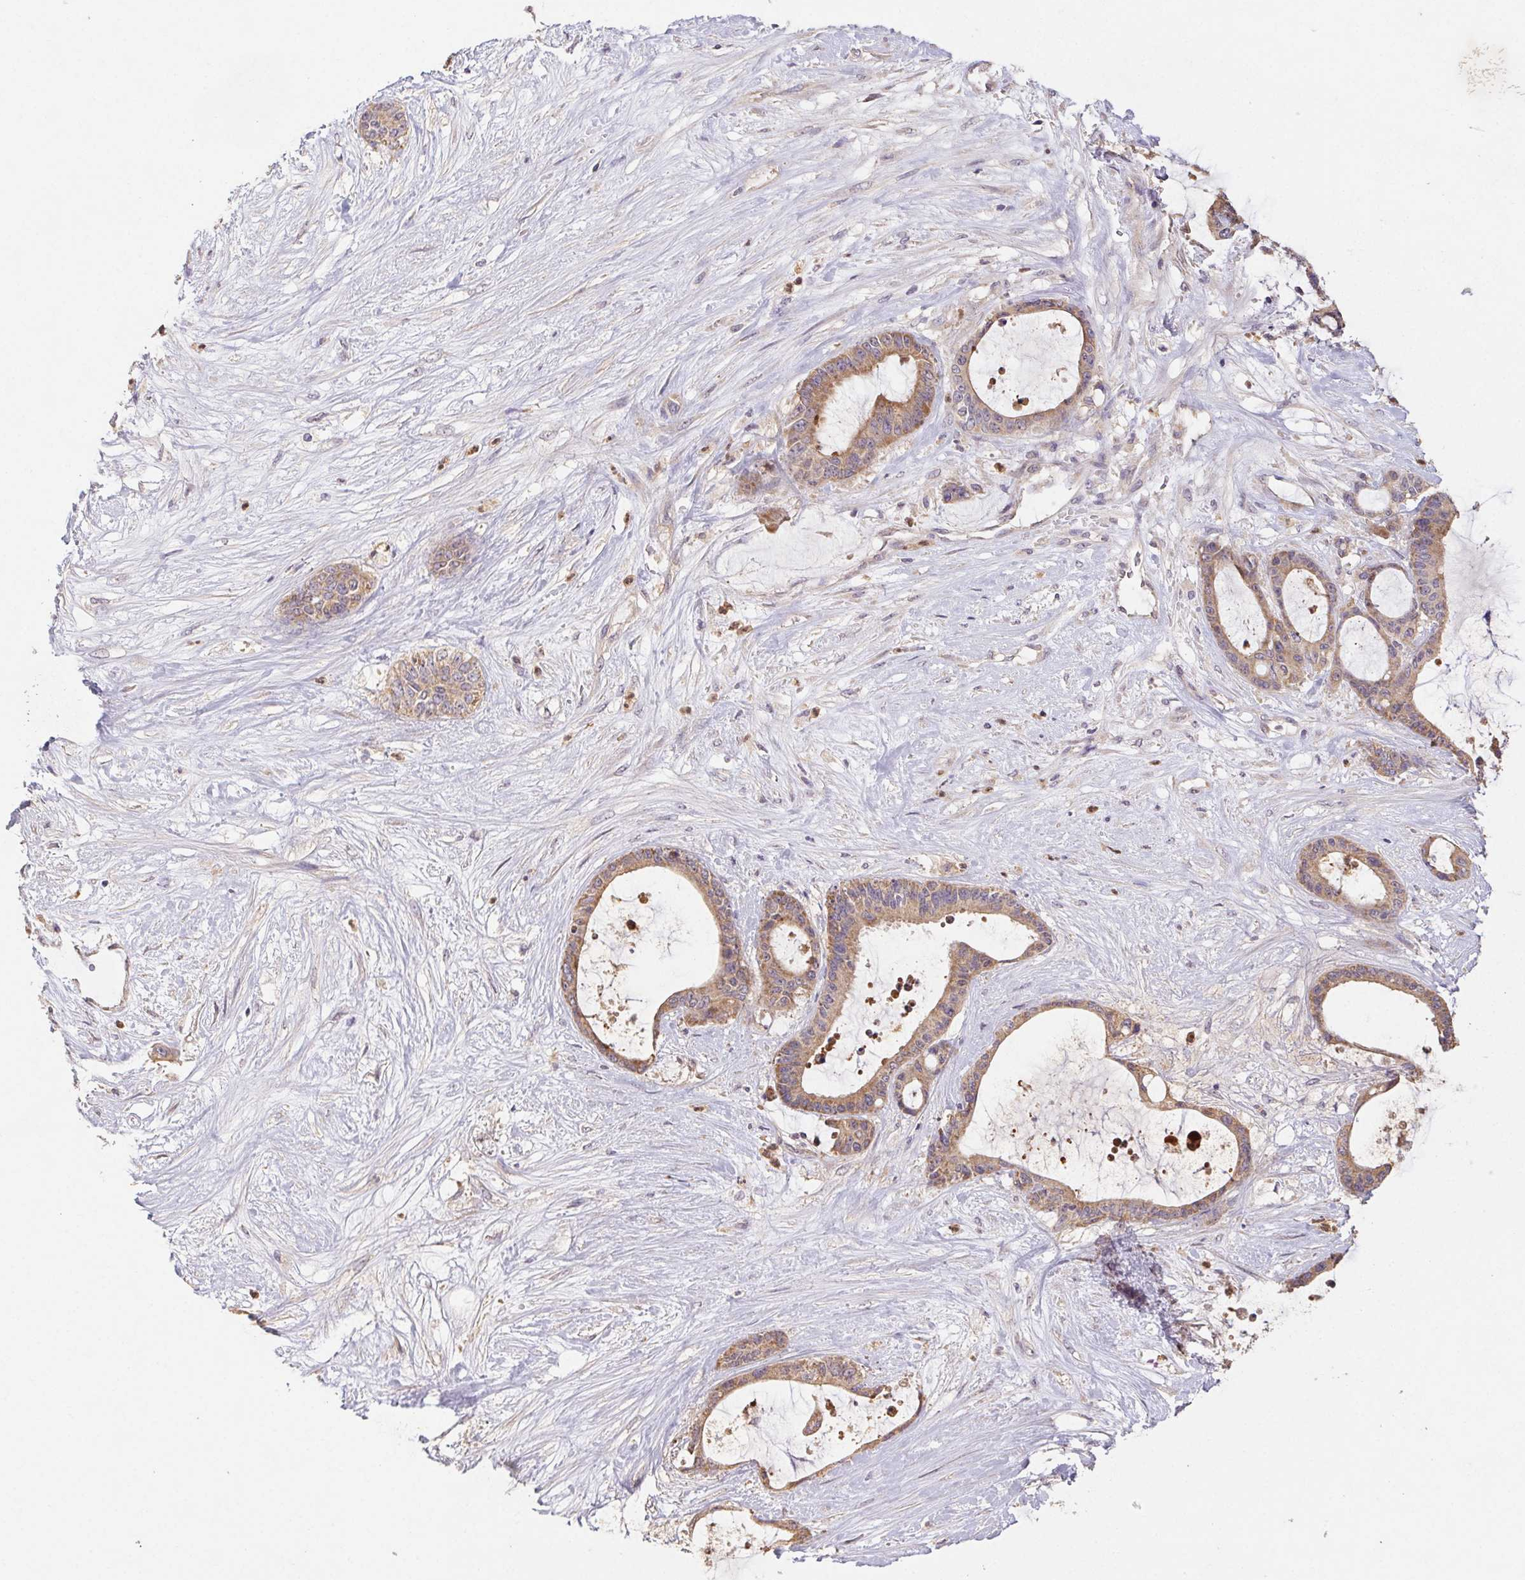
{"staining": {"intensity": "moderate", "quantity": ">75%", "location": "cytoplasmic/membranous"}, "tissue": "liver cancer", "cell_type": "Tumor cells", "image_type": "cancer", "snomed": [{"axis": "morphology", "description": "Normal tissue, NOS"}, {"axis": "morphology", "description": "Cholangiocarcinoma"}, {"axis": "topography", "description": "Liver"}, {"axis": "topography", "description": "Peripheral nerve tissue"}], "caption": "Immunohistochemical staining of liver cholangiocarcinoma demonstrates medium levels of moderate cytoplasmic/membranous protein positivity in about >75% of tumor cells.", "gene": "RAB11A", "patient": {"sex": "female", "age": 73}}